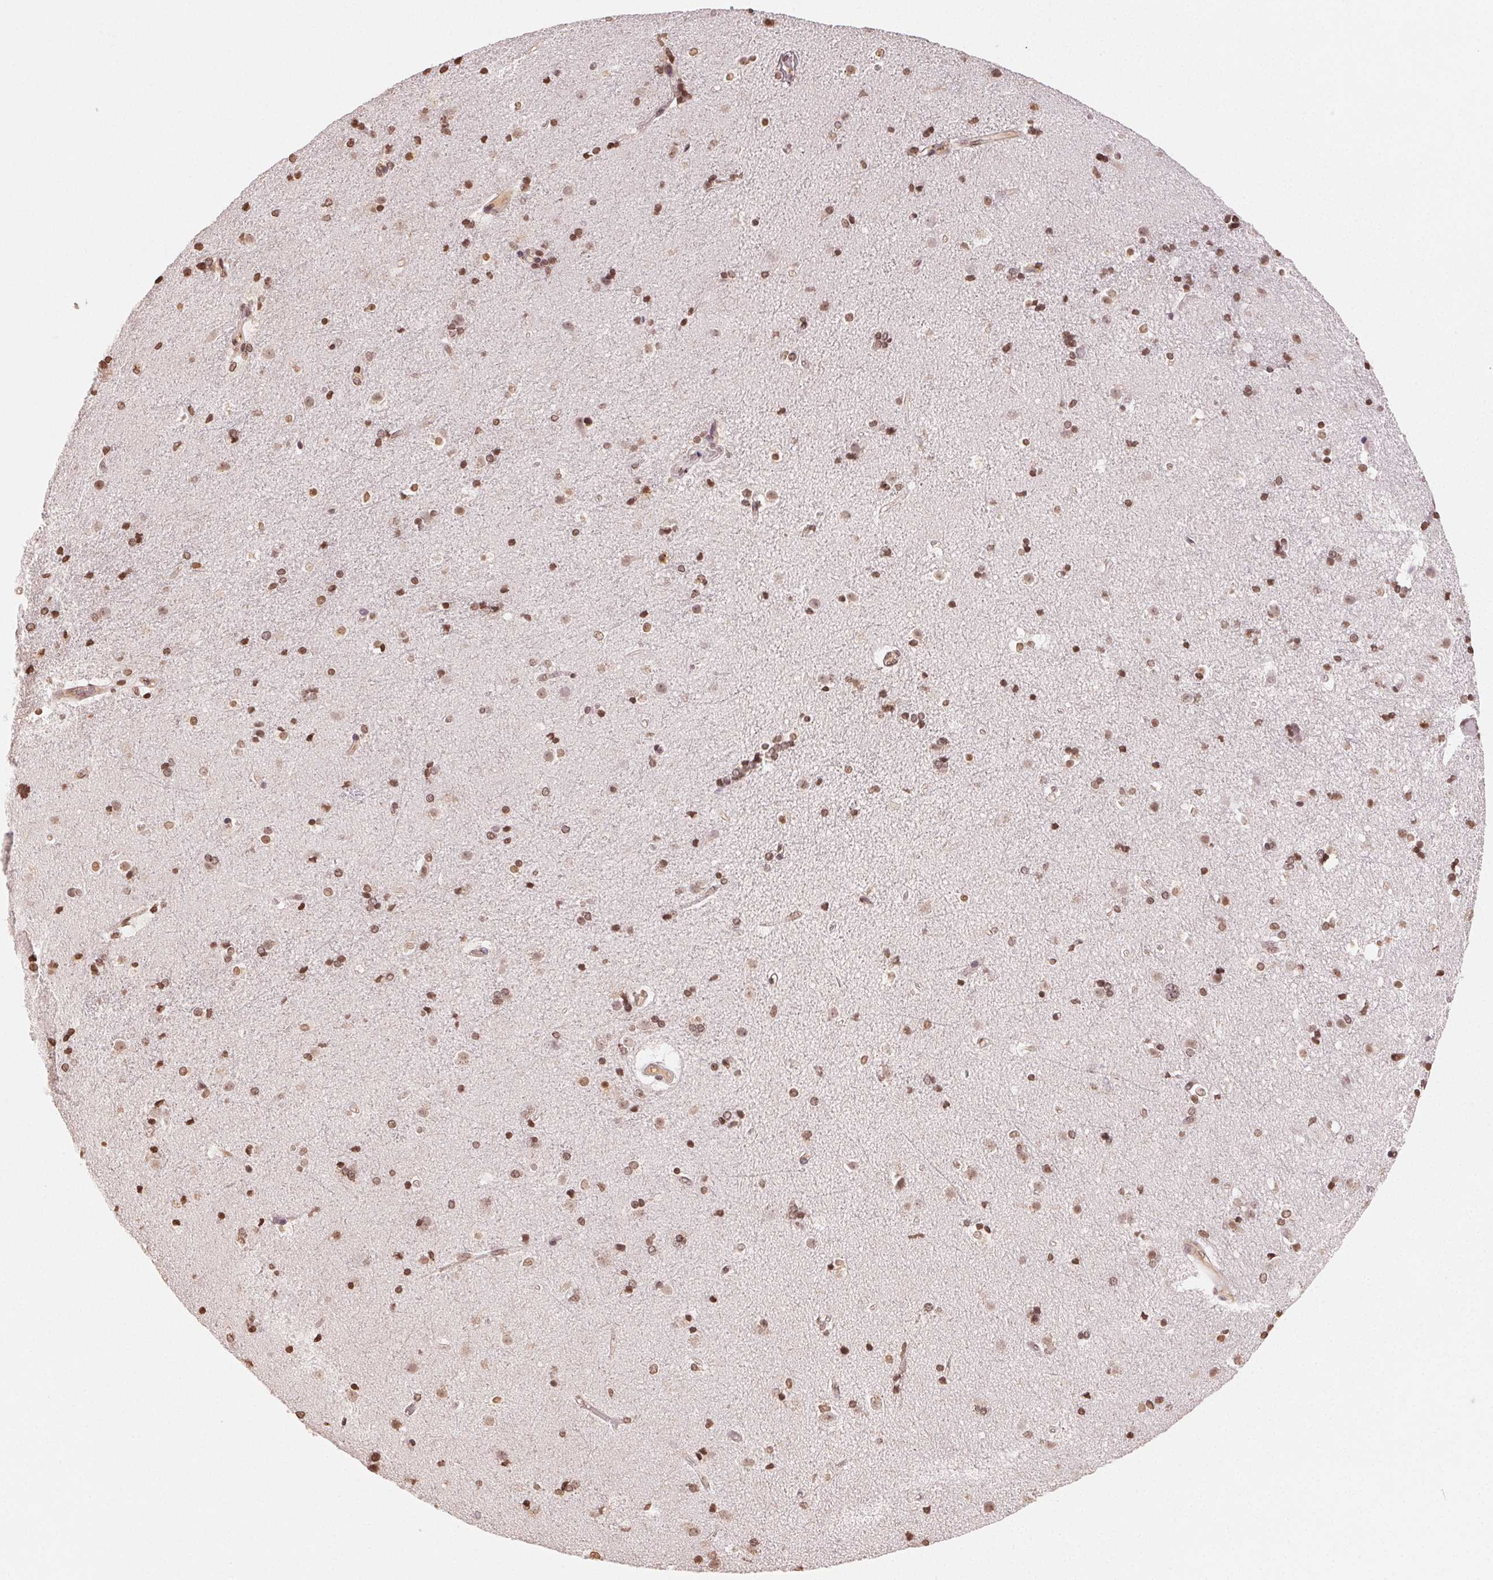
{"staining": {"intensity": "moderate", "quantity": "25%-75%", "location": "nuclear"}, "tissue": "caudate", "cell_type": "Glial cells", "image_type": "normal", "snomed": [{"axis": "morphology", "description": "Normal tissue, NOS"}, {"axis": "topography", "description": "Lateral ventricle wall"}], "caption": "A histopathology image of caudate stained for a protein shows moderate nuclear brown staining in glial cells. (Brightfield microscopy of DAB IHC at high magnification).", "gene": "TBP", "patient": {"sex": "female", "age": 71}}